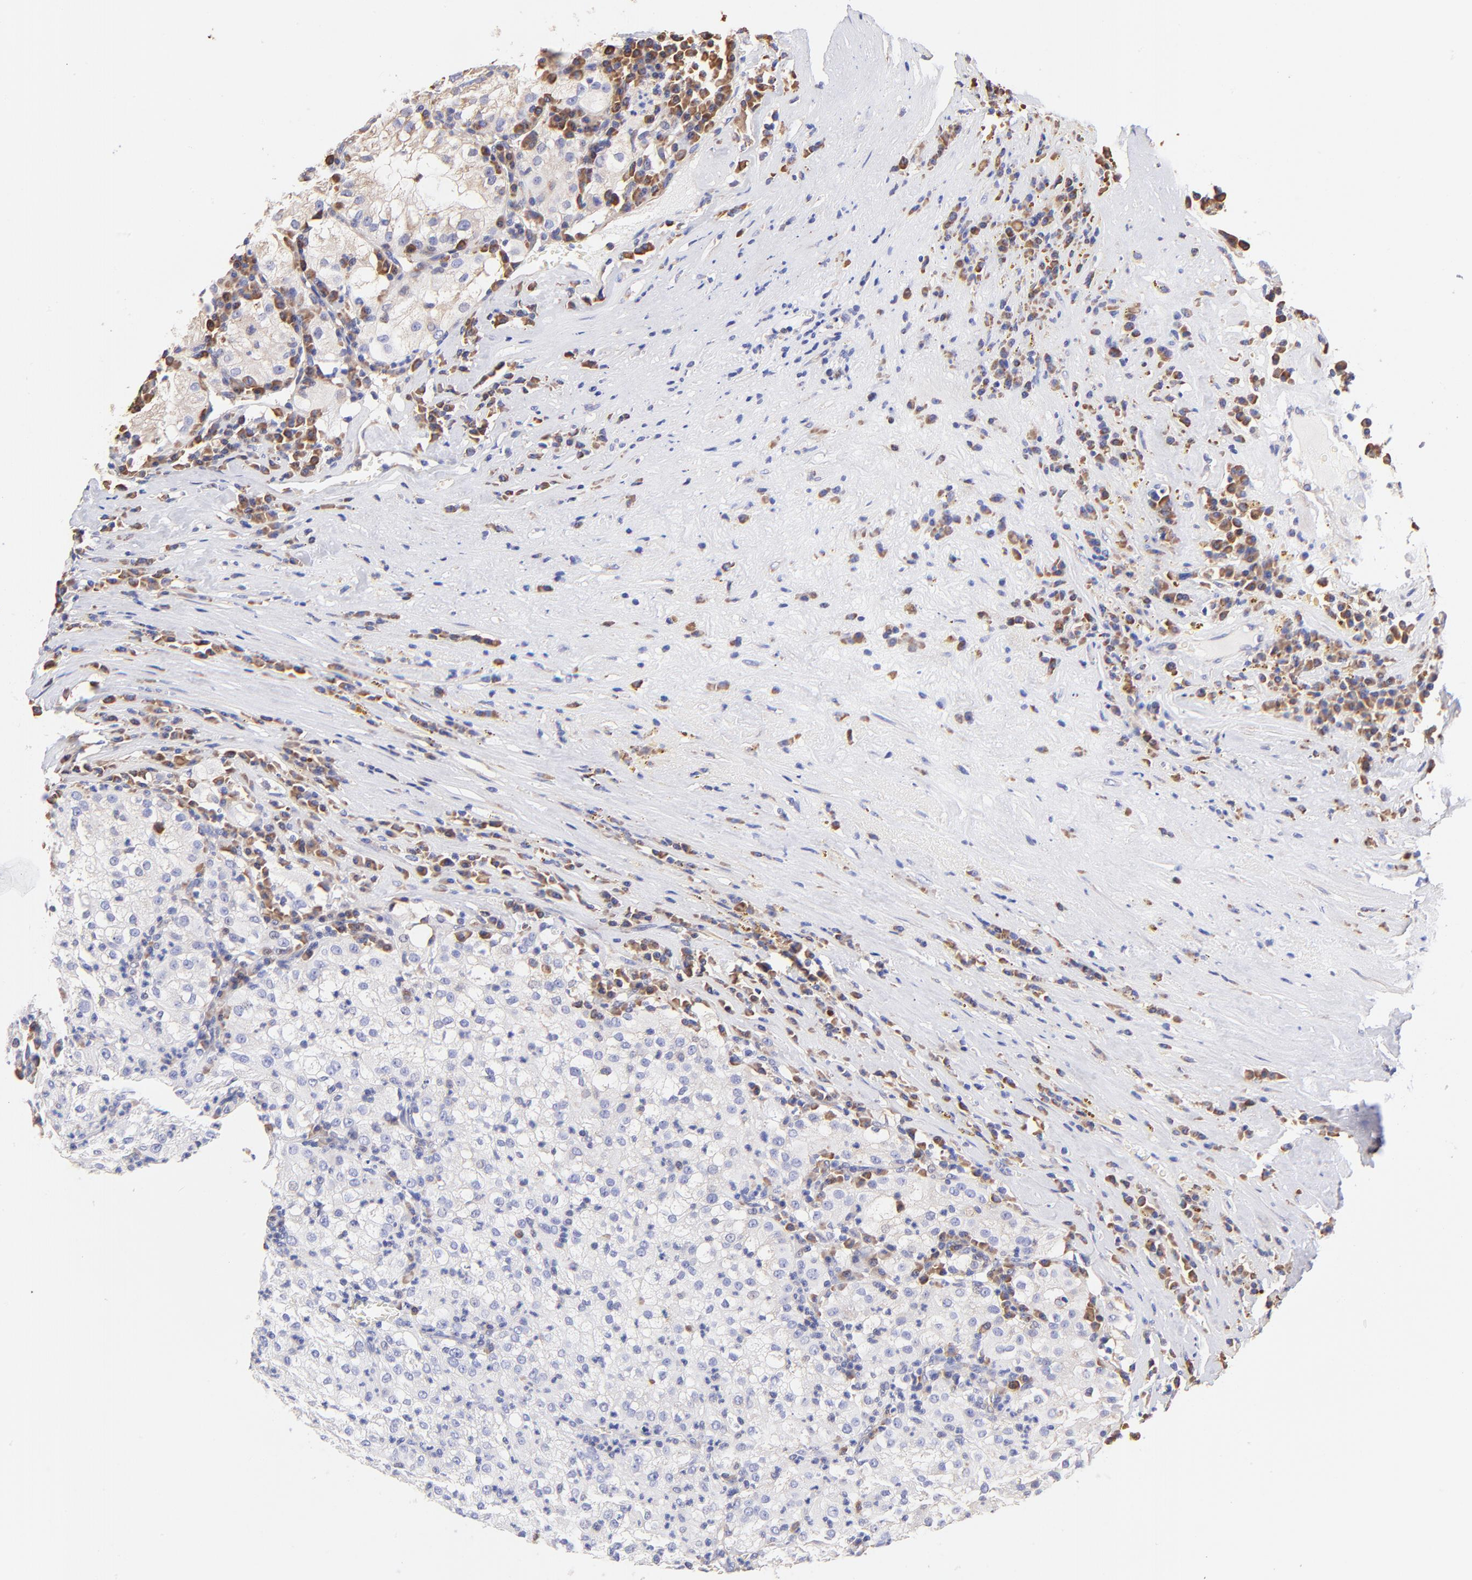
{"staining": {"intensity": "negative", "quantity": "none", "location": "none"}, "tissue": "renal cancer", "cell_type": "Tumor cells", "image_type": "cancer", "snomed": [{"axis": "morphology", "description": "Adenocarcinoma, NOS"}, {"axis": "topography", "description": "Kidney"}], "caption": "Tumor cells are negative for protein expression in human renal adenocarcinoma.", "gene": "RPL30", "patient": {"sex": "male", "age": 59}}